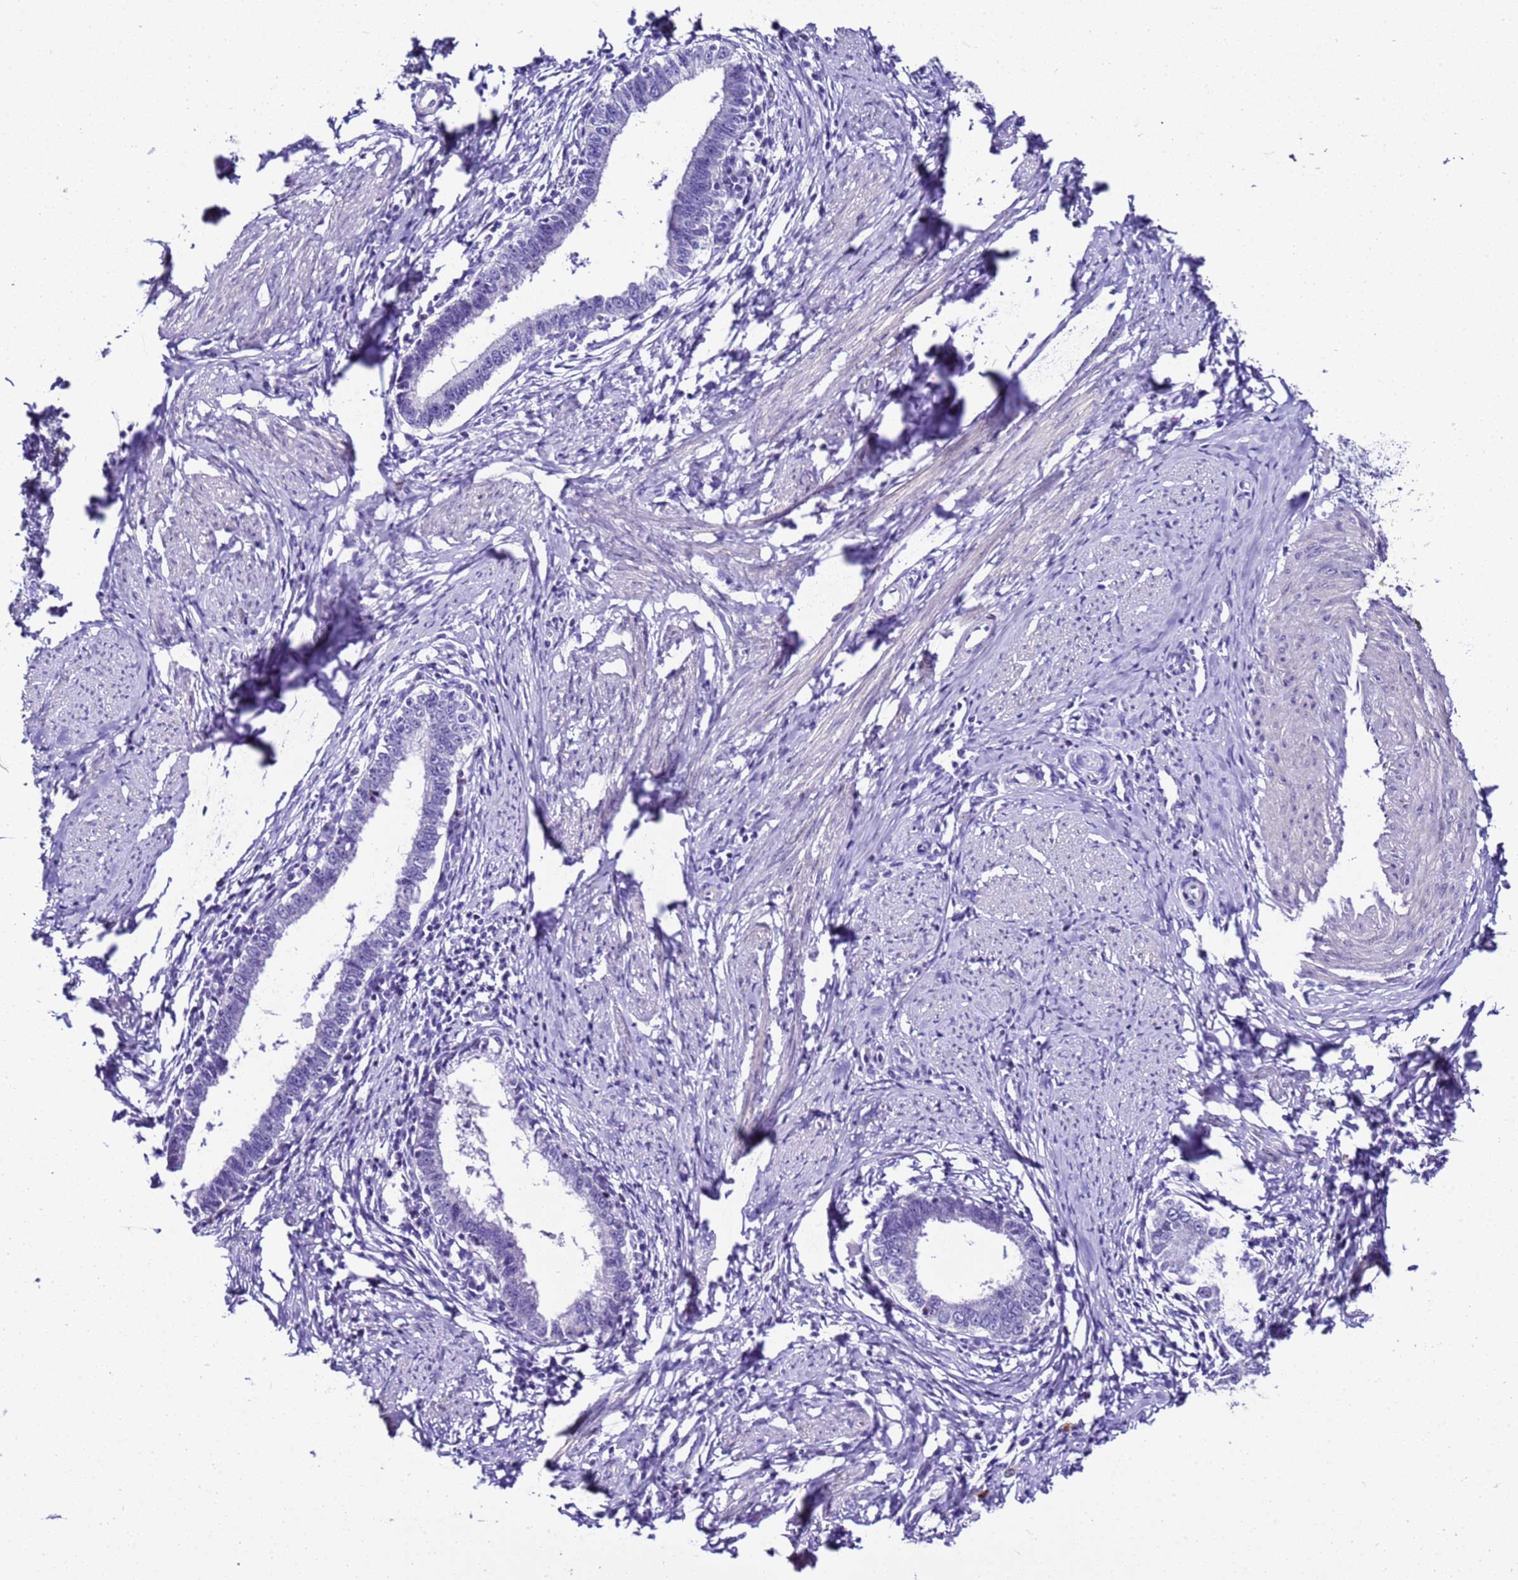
{"staining": {"intensity": "negative", "quantity": "none", "location": "none"}, "tissue": "cervical cancer", "cell_type": "Tumor cells", "image_type": "cancer", "snomed": [{"axis": "morphology", "description": "Adenocarcinoma, NOS"}, {"axis": "topography", "description": "Cervix"}], "caption": "Tumor cells are negative for brown protein staining in cervical adenocarcinoma. The staining was performed using DAB (3,3'-diaminobenzidine) to visualize the protein expression in brown, while the nuclei were stained in blue with hematoxylin (Magnification: 20x).", "gene": "ZNF417", "patient": {"sex": "female", "age": 36}}